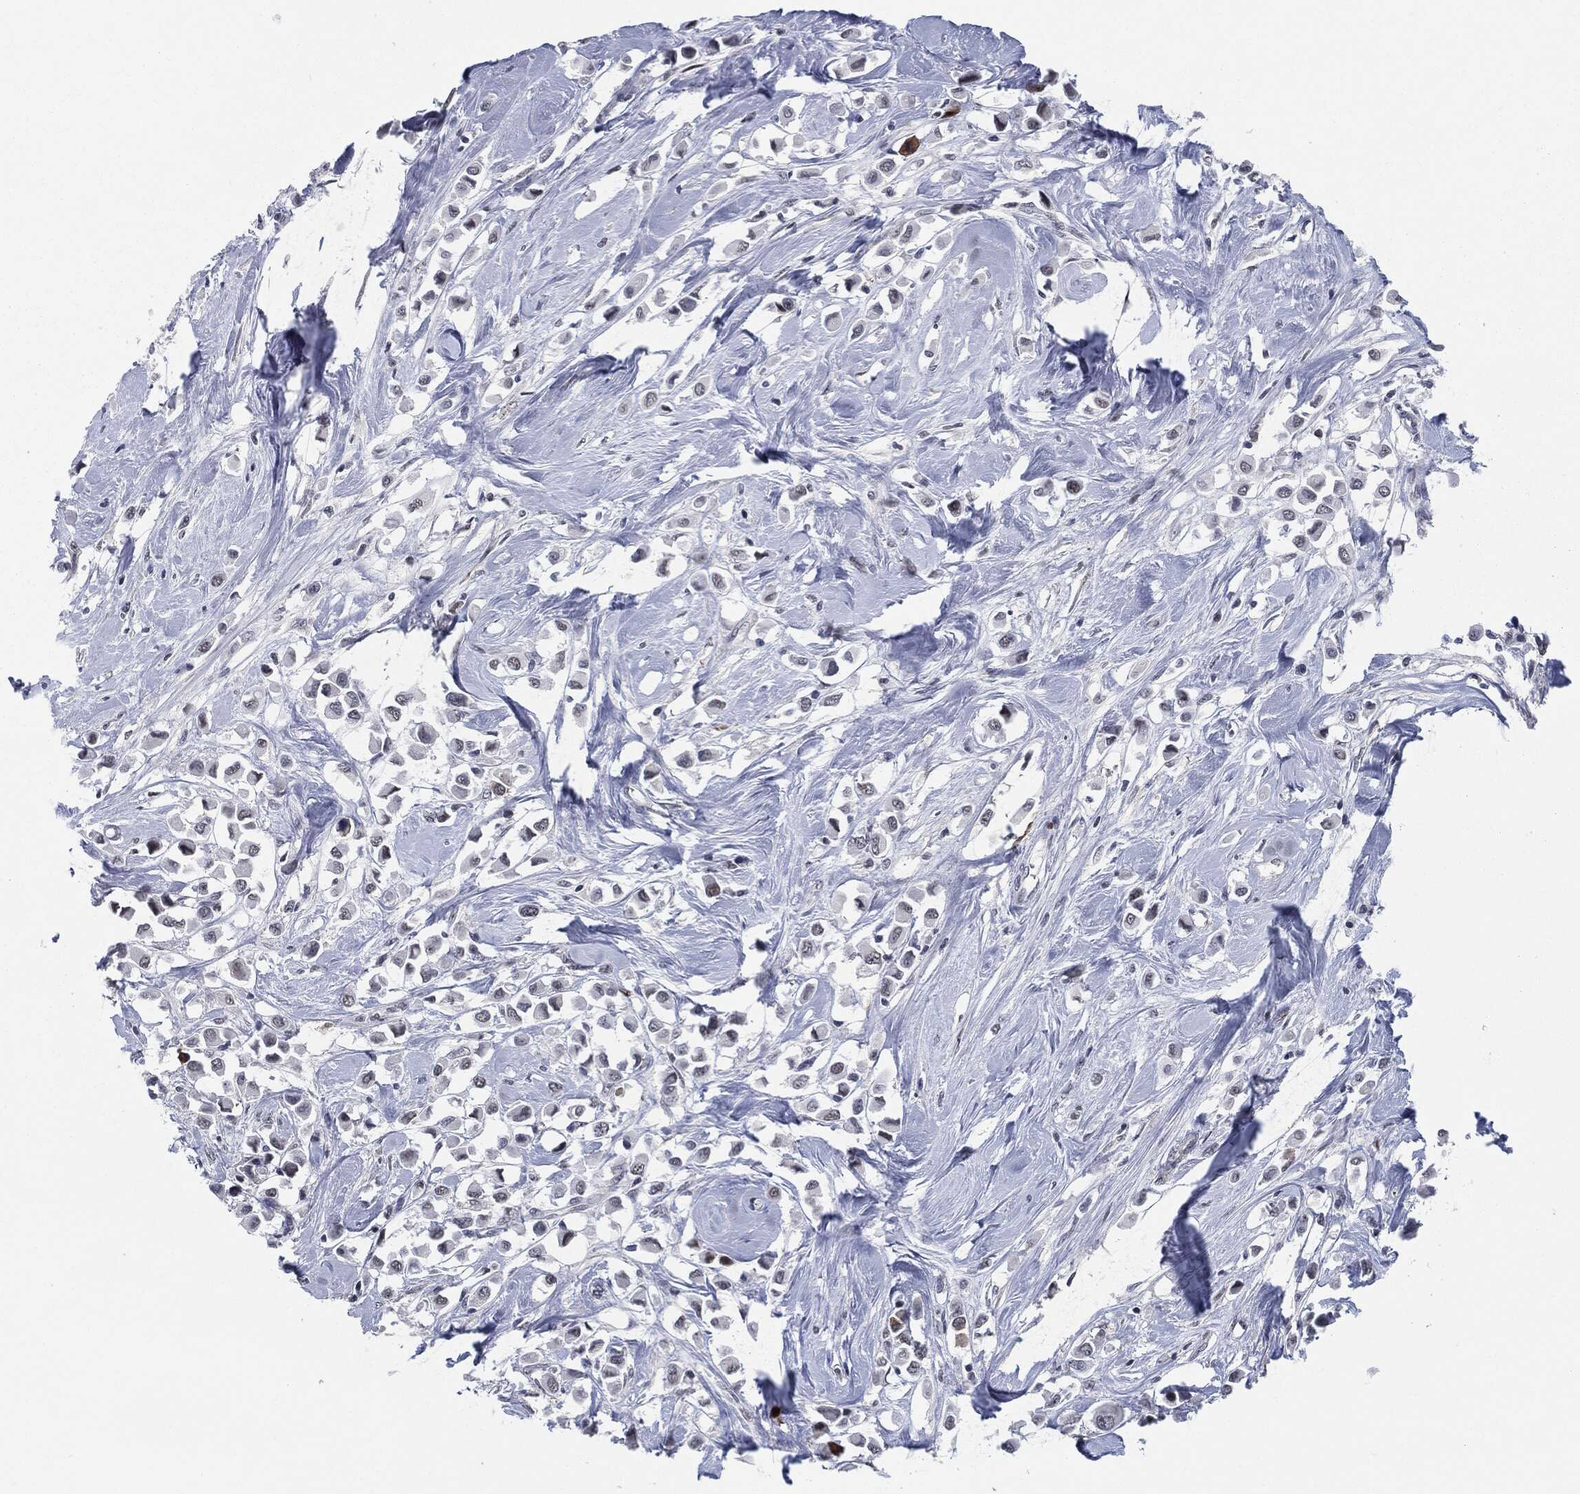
{"staining": {"intensity": "negative", "quantity": "none", "location": "none"}, "tissue": "breast cancer", "cell_type": "Tumor cells", "image_type": "cancer", "snomed": [{"axis": "morphology", "description": "Duct carcinoma"}, {"axis": "topography", "description": "Breast"}], "caption": "A high-resolution photomicrograph shows IHC staining of invasive ductal carcinoma (breast), which demonstrates no significant positivity in tumor cells. (DAB (3,3'-diaminobenzidine) immunohistochemistry visualized using brightfield microscopy, high magnification).", "gene": "AKT2", "patient": {"sex": "female", "age": 61}}